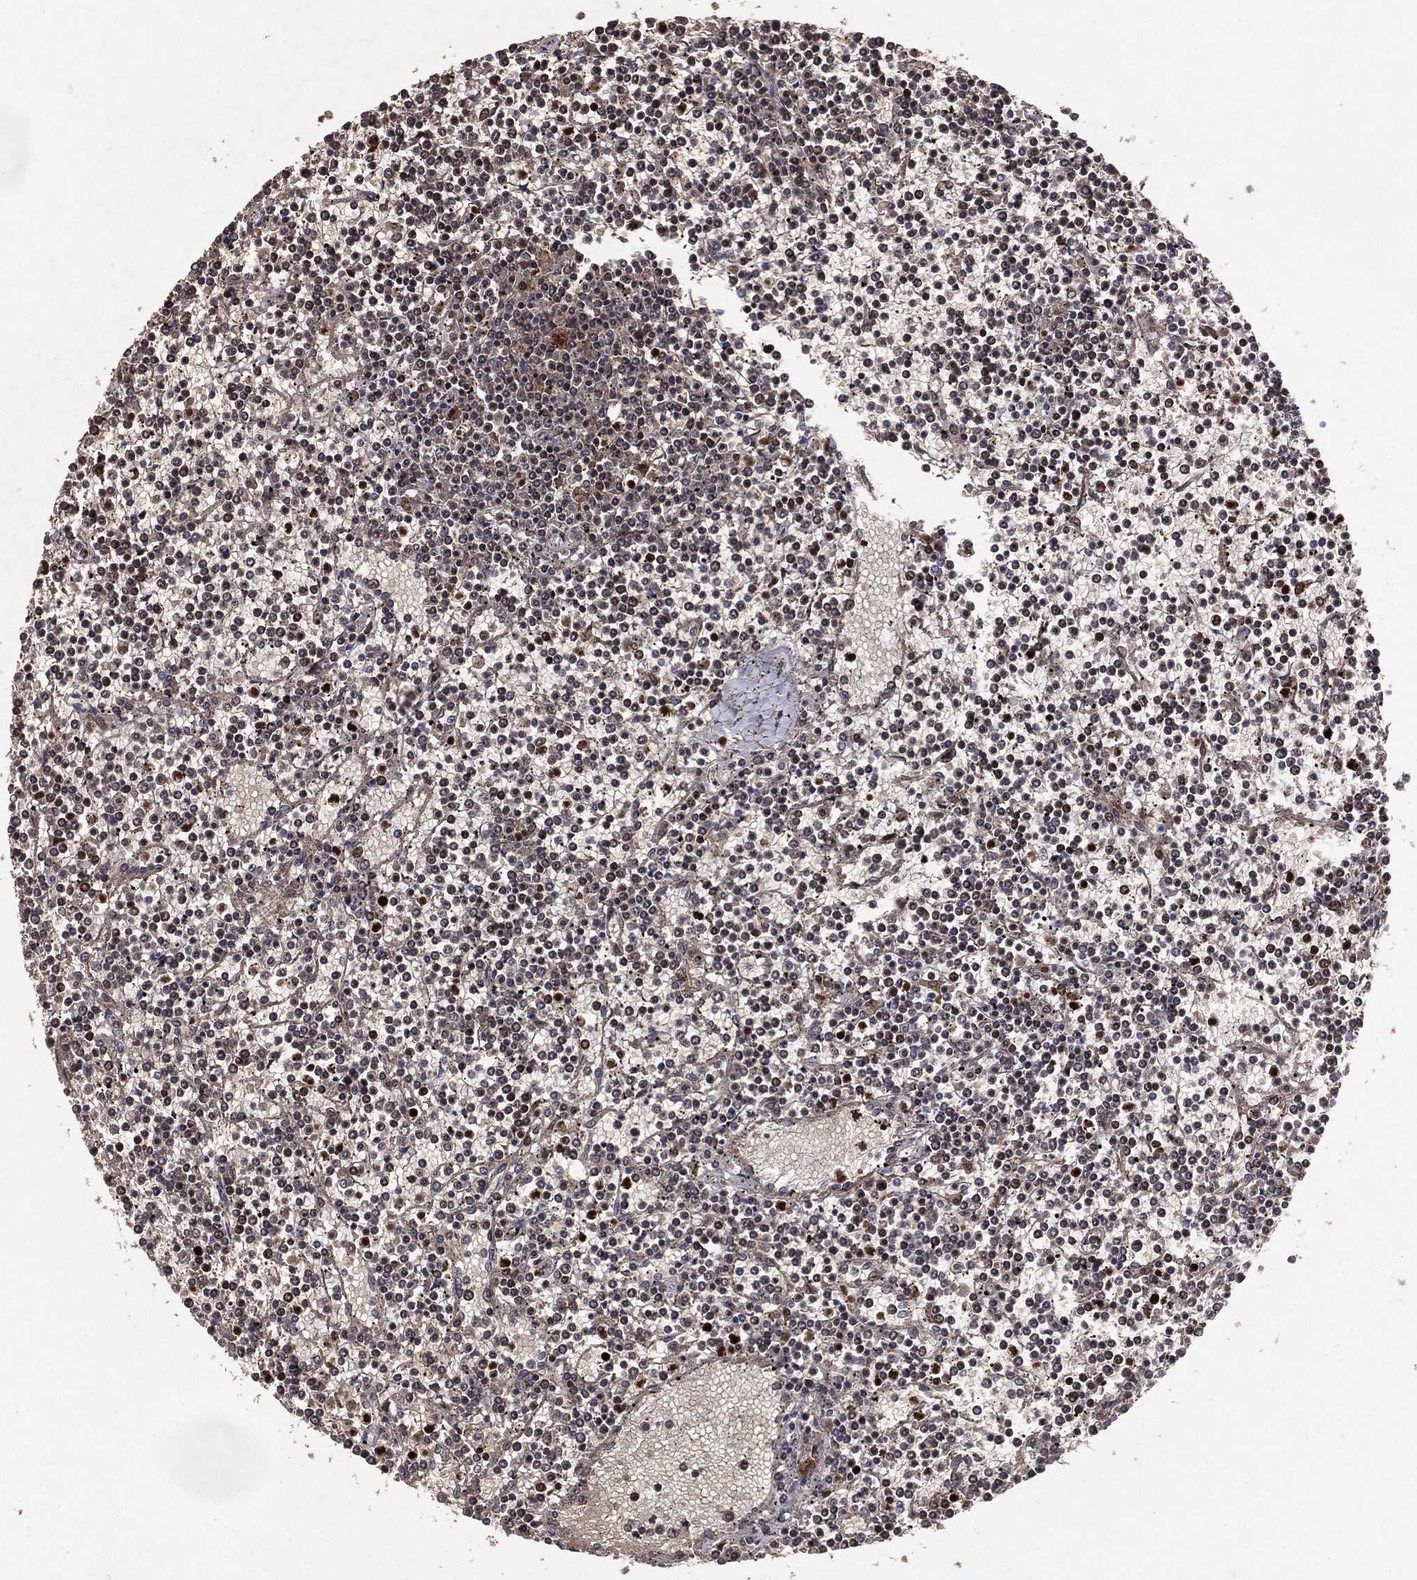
{"staining": {"intensity": "moderate", "quantity": "<25%", "location": "nuclear"}, "tissue": "lymphoma", "cell_type": "Tumor cells", "image_type": "cancer", "snomed": [{"axis": "morphology", "description": "Malignant lymphoma, non-Hodgkin's type, Low grade"}, {"axis": "topography", "description": "Spleen"}], "caption": "Immunohistochemical staining of malignant lymphoma, non-Hodgkin's type (low-grade) displays low levels of moderate nuclear staining in approximately <25% of tumor cells. Immunohistochemistry (ihc) stains the protein in brown and the nuclei are stained blue.", "gene": "DNAH7", "patient": {"sex": "female", "age": 19}}